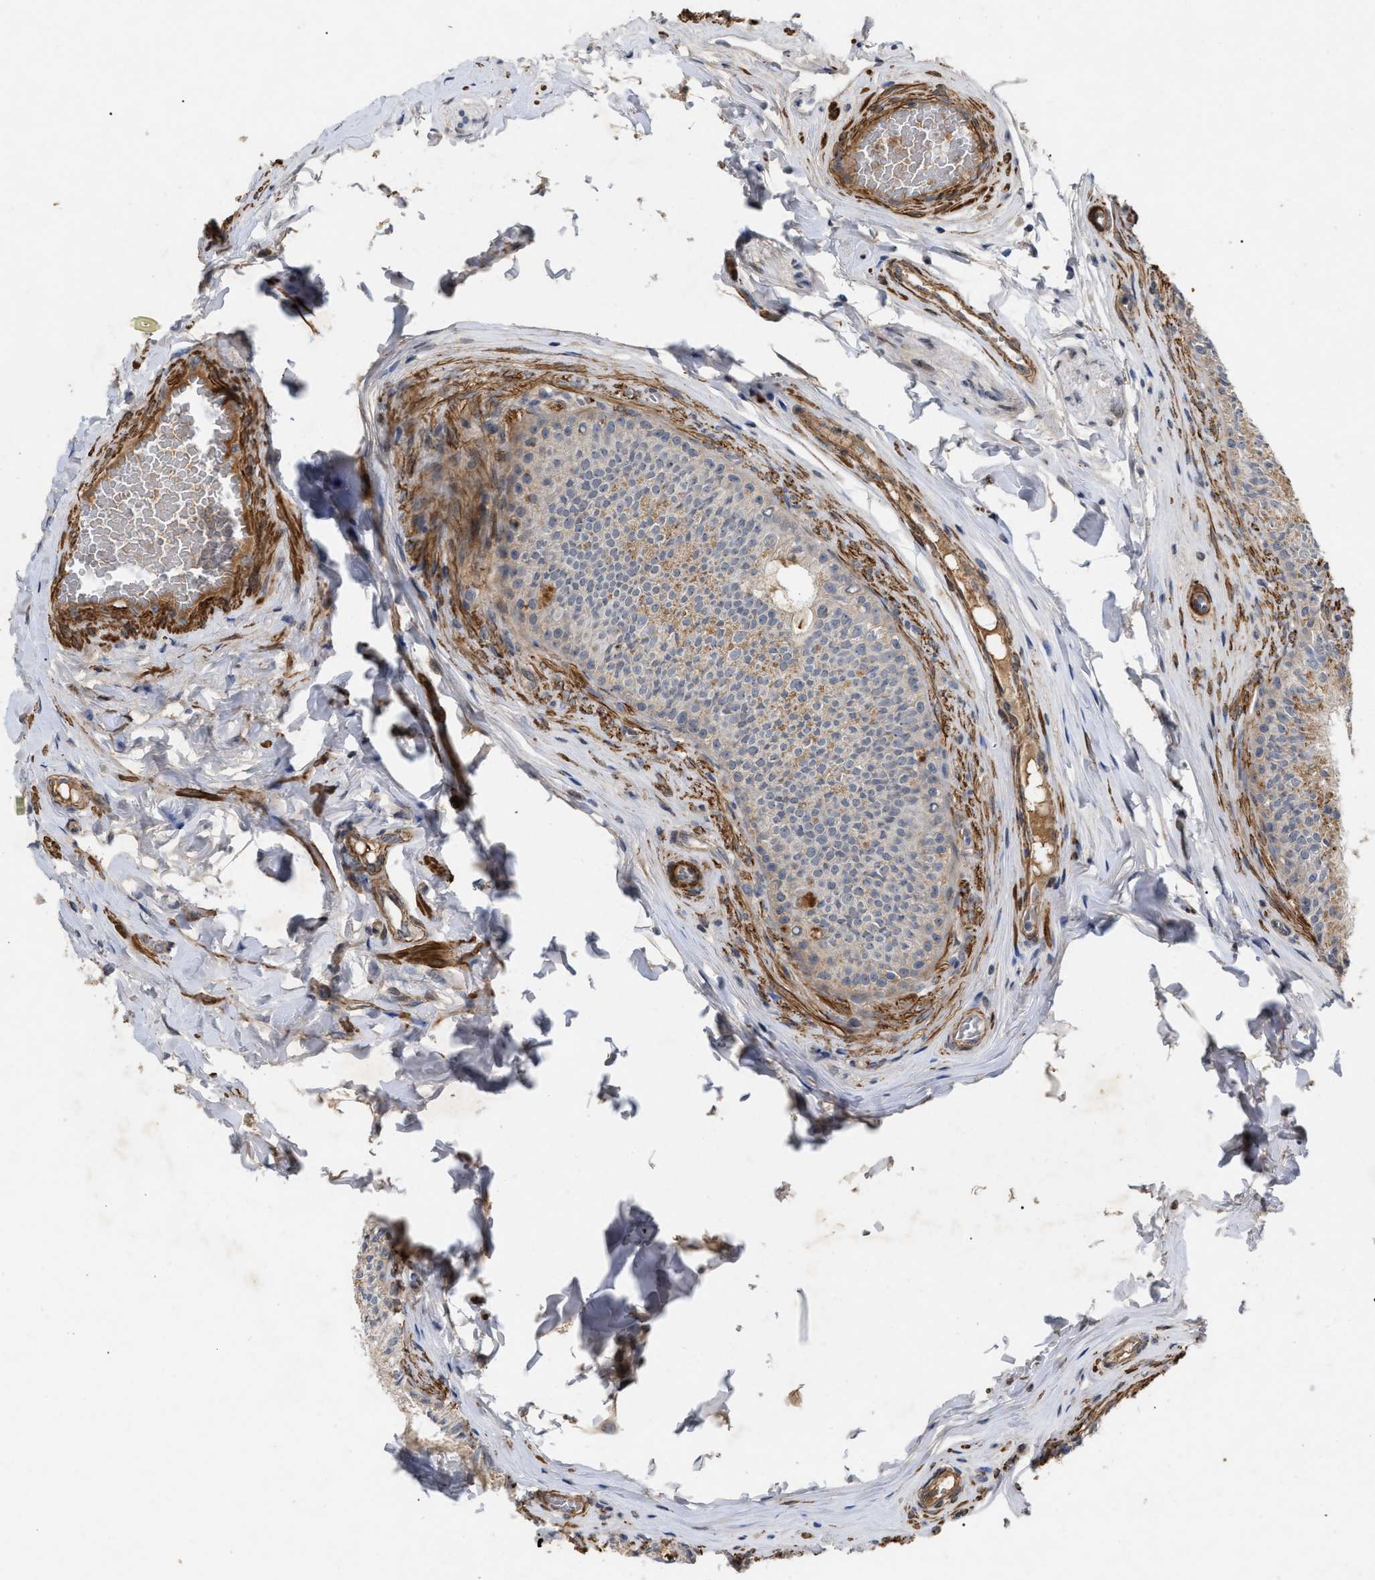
{"staining": {"intensity": "weak", "quantity": ">75%", "location": "cytoplasmic/membranous"}, "tissue": "epididymis", "cell_type": "Glandular cells", "image_type": "normal", "snomed": [{"axis": "morphology", "description": "Normal tissue, NOS"}, {"axis": "topography", "description": "Testis"}, {"axis": "topography", "description": "Epididymis"}], "caption": "Epididymis stained with immunohistochemistry reveals weak cytoplasmic/membranous staining in about >75% of glandular cells.", "gene": "ST6GALNAC6", "patient": {"sex": "male", "age": 36}}